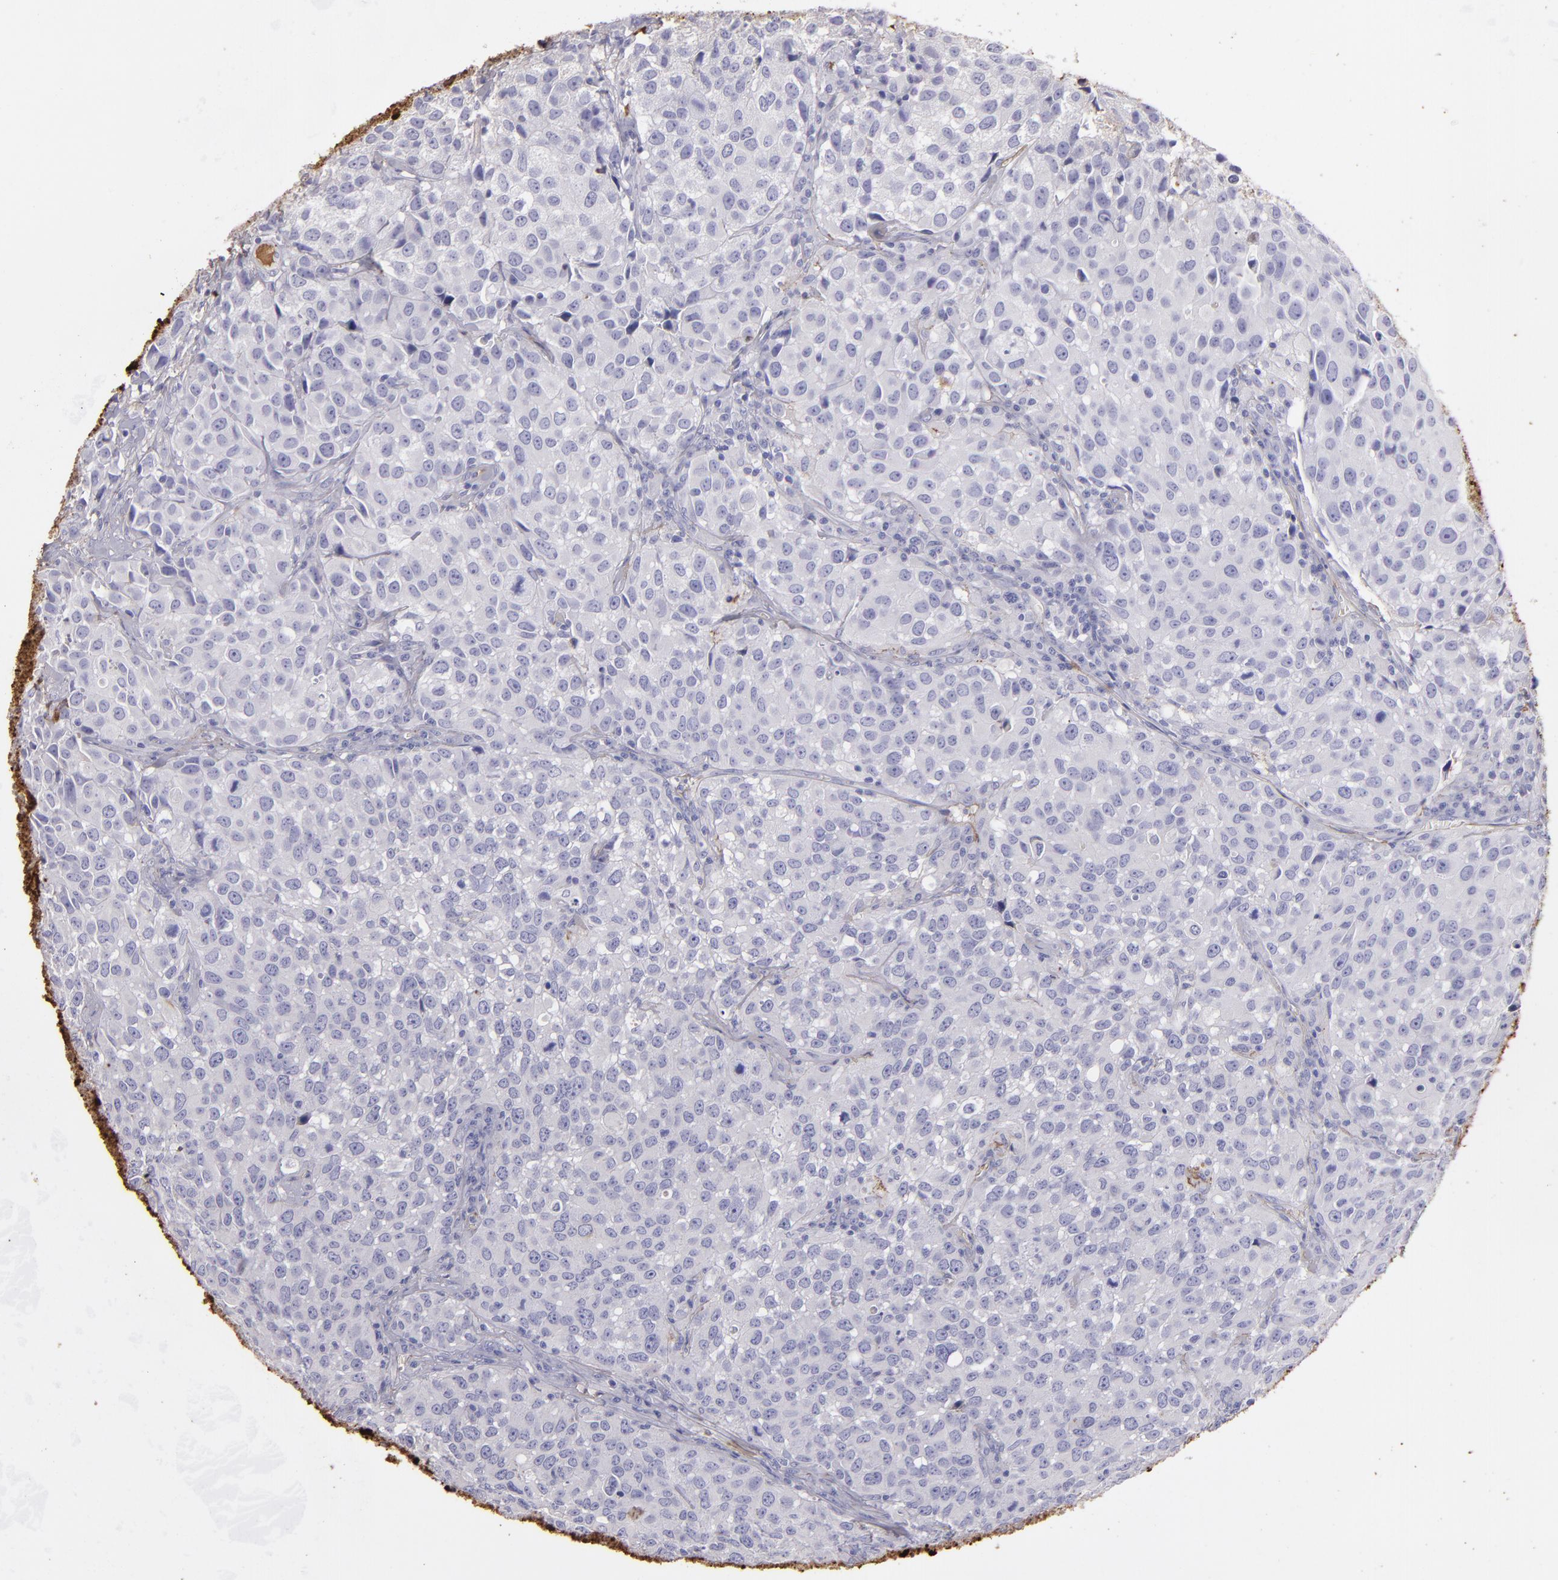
{"staining": {"intensity": "weak", "quantity": "<25%", "location": "cytoplasmic/membranous"}, "tissue": "urothelial cancer", "cell_type": "Tumor cells", "image_type": "cancer", "snomed": [{"axis": "morphology", "description": "Urothelial carcinoma, High grade"}, {"axis": "topography", "description": "Urinary bladder"}], "caption": "Tumor cells show no significant protein staining in urothelial carcinoma (high-grade).", "gene": "FGB", "patient": {"sex": "female", "age": 75}}